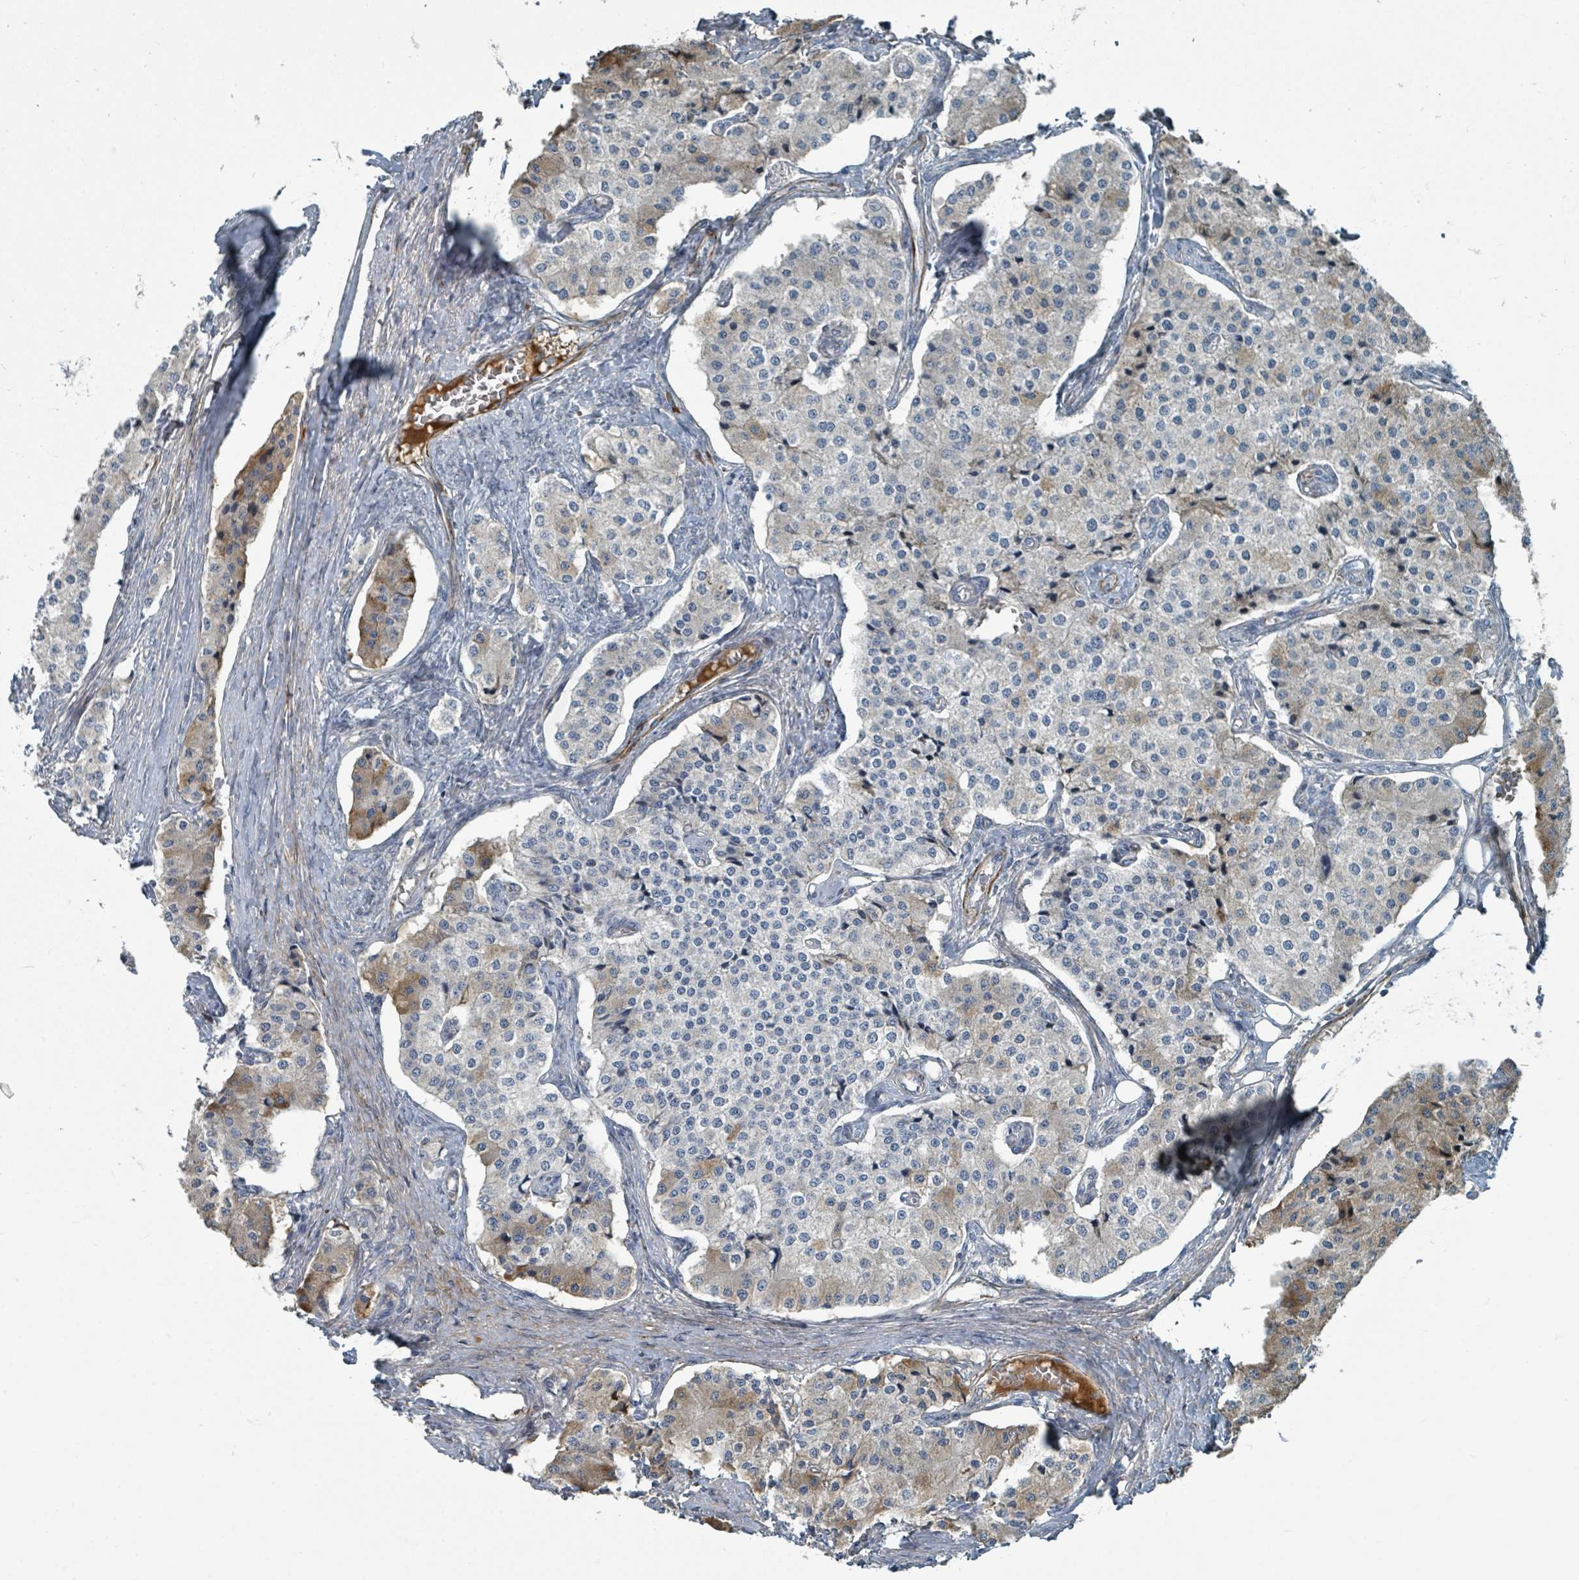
{"staining": {"intensity": "weak", "quantity": "25%-75%", "location": "cytoplasmic/membranous"}, "tissue": "carcinoid", "cell_type": "Tumor cells", "image_type": "cancer", "snomed": [{"axis": "morphology", "description": "Carcinoid, malignant, NOS"}, {"axis": "topography", "description": "Colon"}], "caption": "High-magnification brightfield microscopy of carcinoid stained with DAB (3,3'-diaminobenzidine) (brown) and counterstained with hematoxylin (blue). tumor cells exhibit weak cytoplasmic/membranous positivity is seen in approximately25%-75% of cells.", "gene": "SLC44A5", "patient": {"sex": "female", "age": 52}}